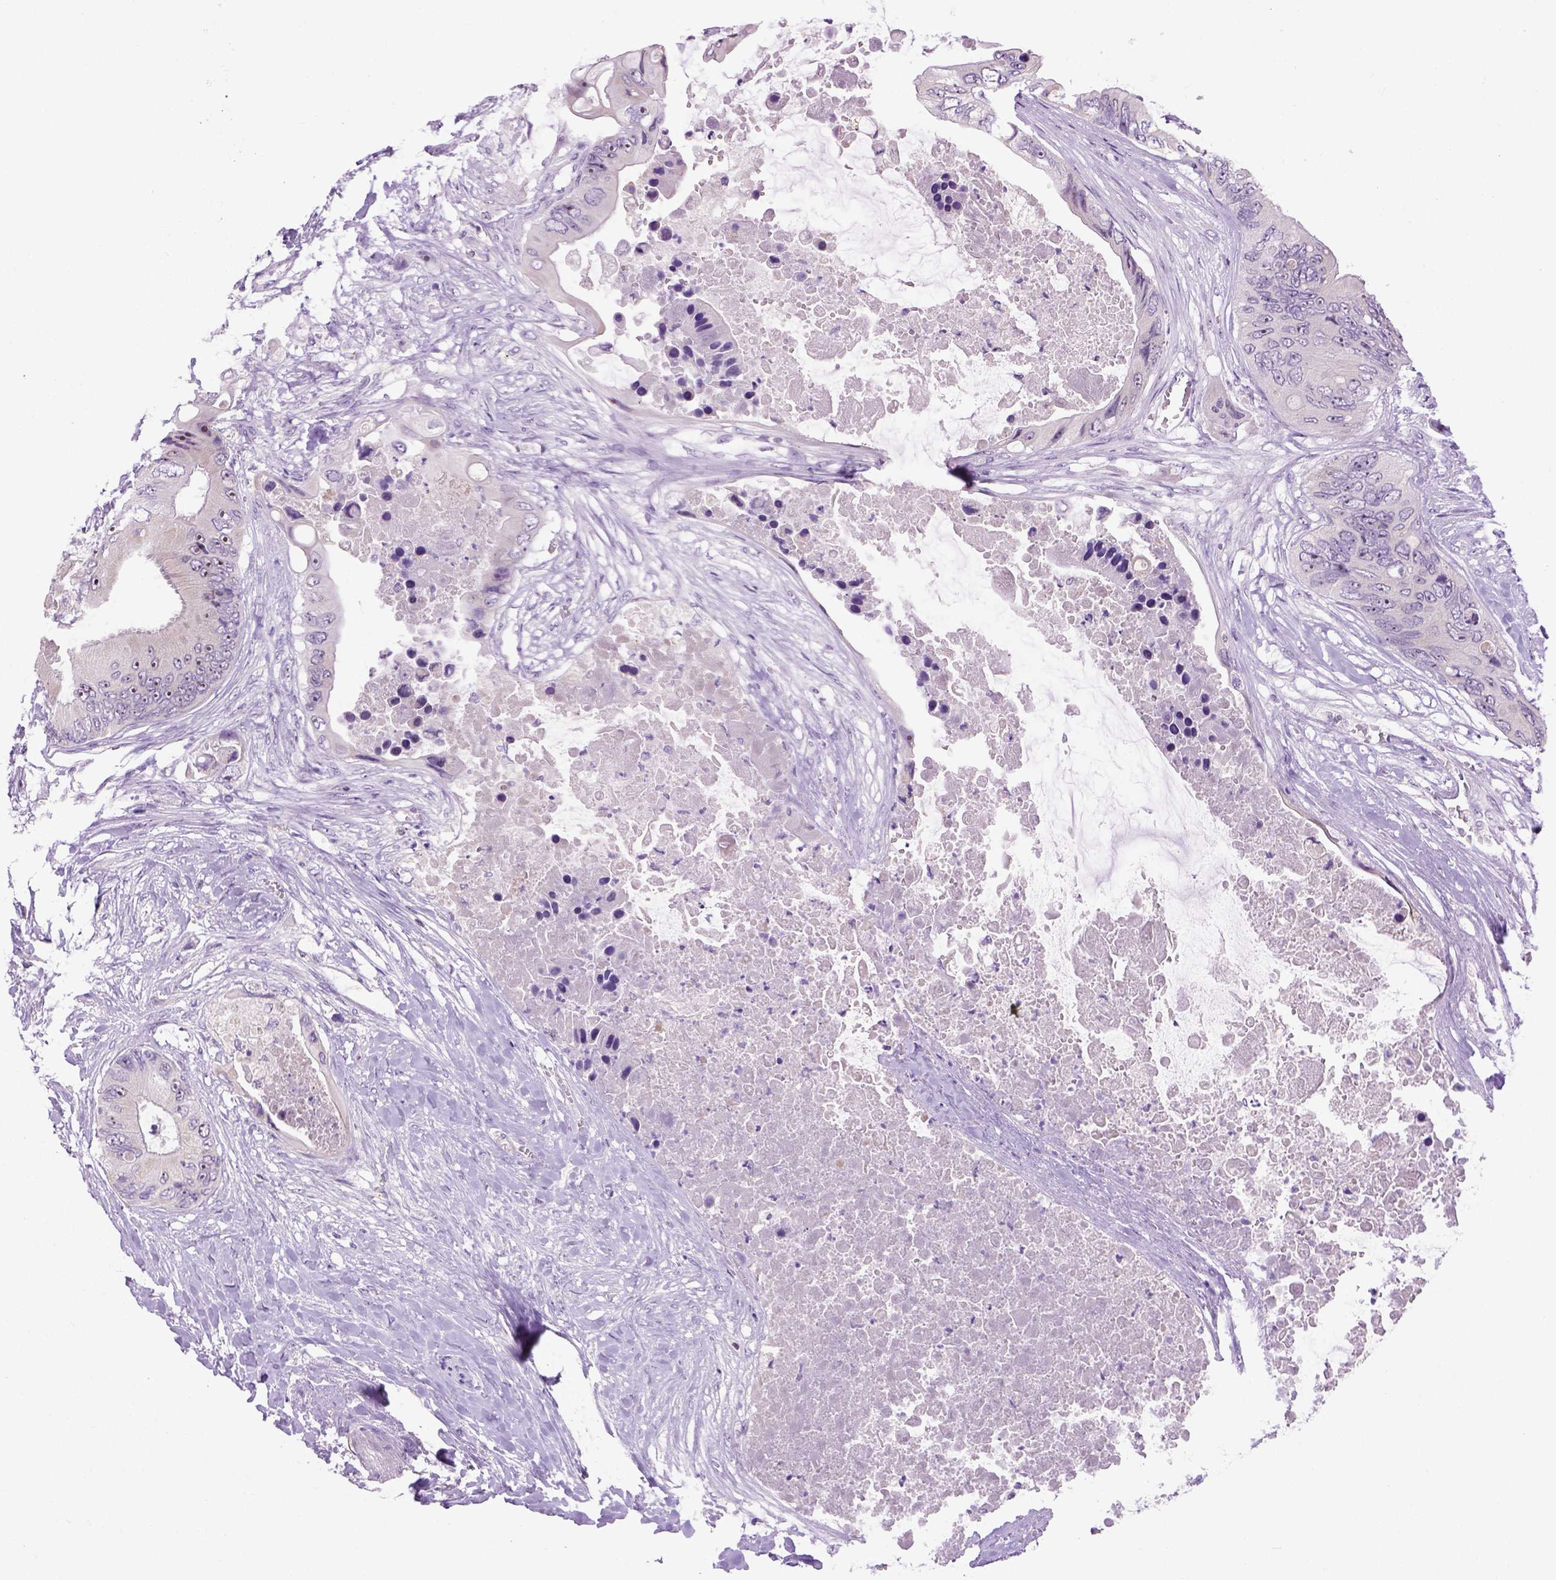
{"staining": {"intensity": "negative", "quantity": "none", "location": "none"}, "tissue": "colorectal cancer", "cell_type": "Tumor cells", "image_type": "cancer", "snomed": [{"axis": "morphology", "description": "Adenocarcinoma, NOS"}, {"axis": "topography", "description": "Rectum"}], "caption": "Colorectal cancer (adenocarcinoma) stained for a protein using immunohistochemistry (IHC) shows no staining tumor cells.", "gene": "UTP4", "patient": {"sex": "male", "age": 63}}